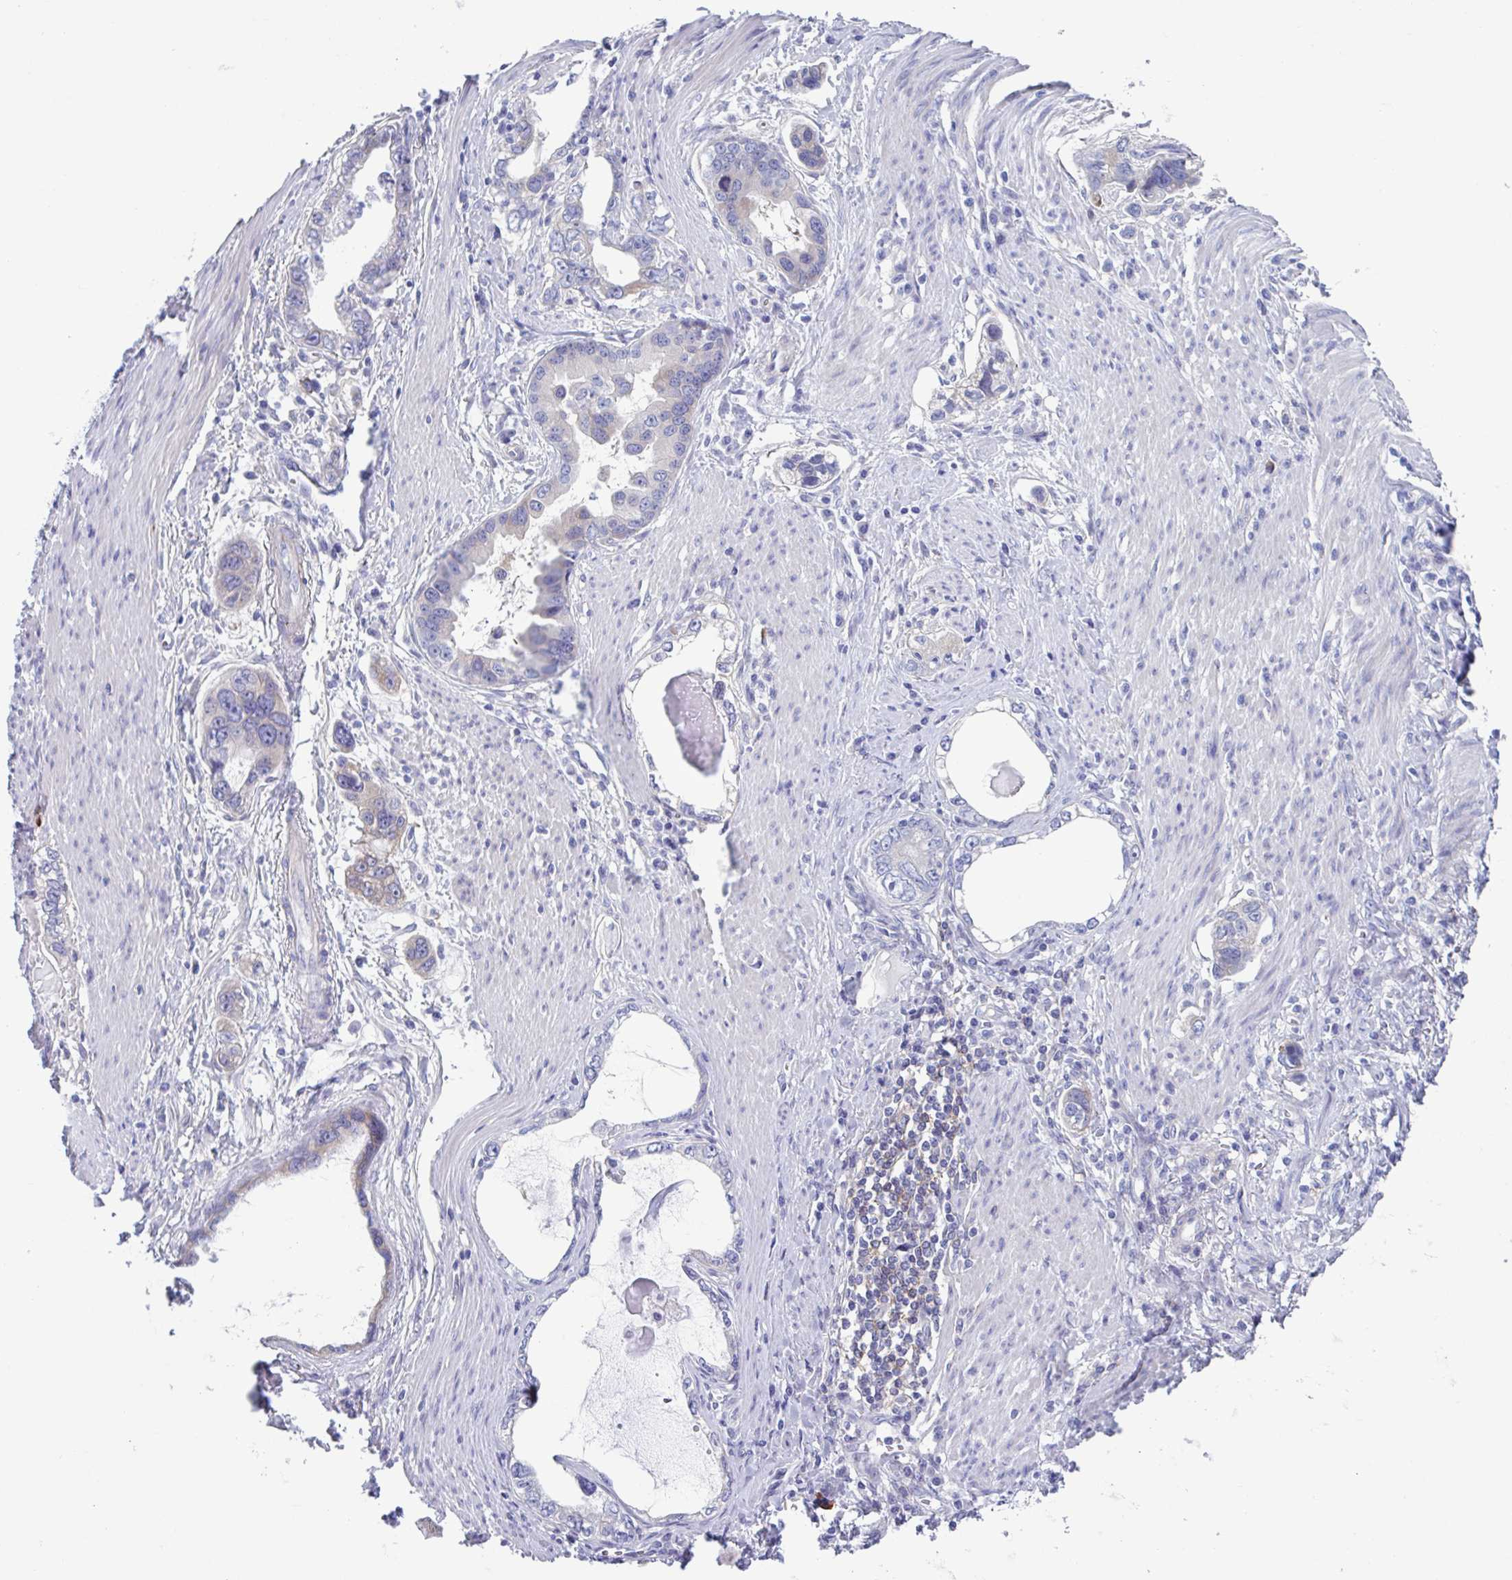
{"staining": {"intensity": "negative", "quantity": "none", "location": "none"}, "tissue": "stomach cancer", "cell_type": "Tumor cells", "image_type": "cancer", "snomed": [{"axis": "morphology", "description": "Adenocarcinoma, NOS"}, {"axis": "topography", "description": "Stomach, lower"}], "caption": "Image shows no protein staining in tumor cells of stomach cancer tissue.", "gene": "LPIN3", "patient": {"sex": "female", "age": 93}}